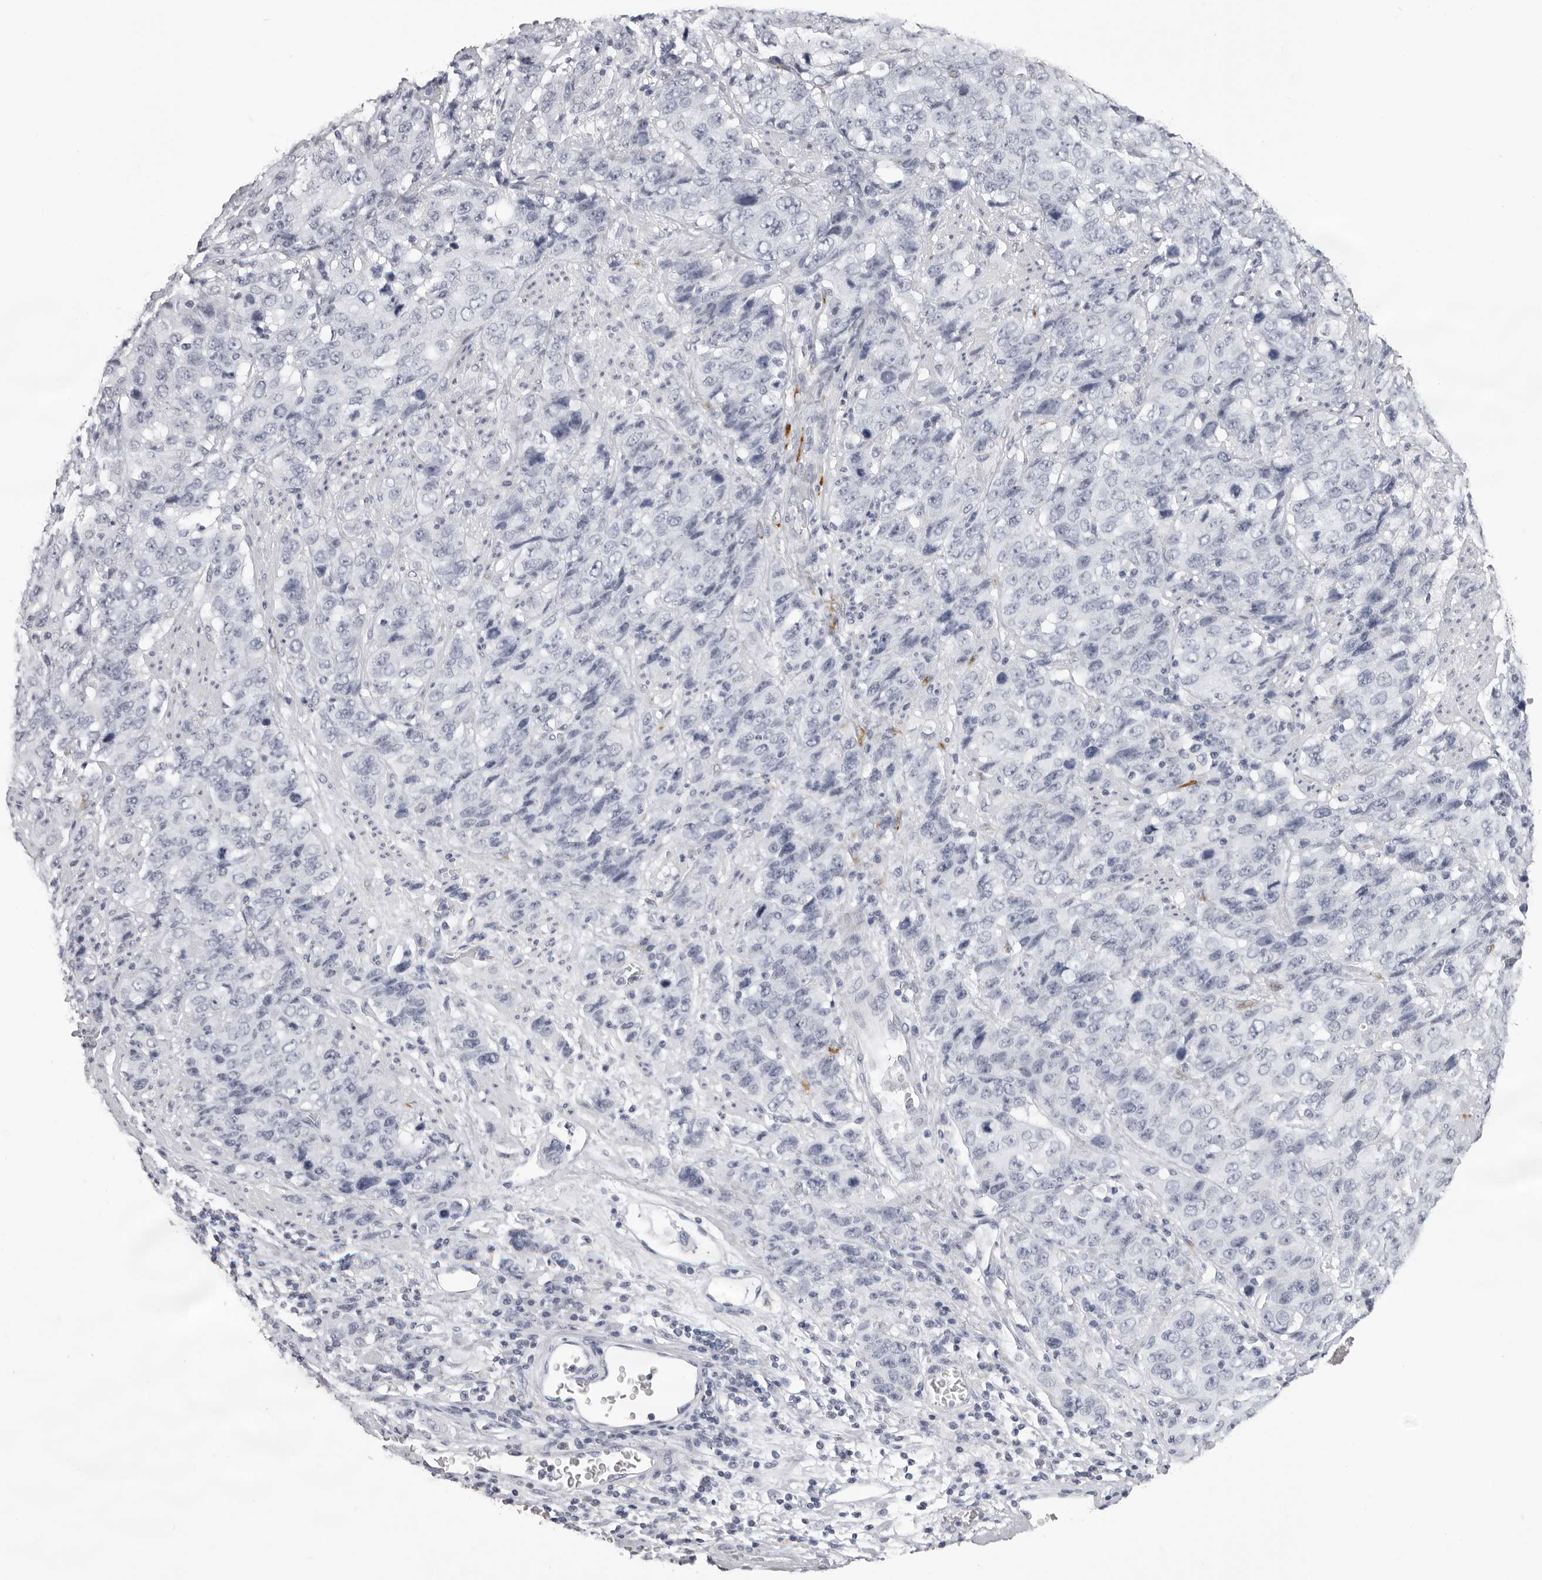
{"staining": {"intensity": "negative", "quantity": "none", "location": "none"}, "tissue": "stomach cancer", "cell_type": "Tumor cells", "image_type": "cancer", "snomed": [{"axis": "morphology", "description": "Adenocarcinoma, NOS"}, {"axis": "topography", "description": "Stomach"}], "caption": "A micrograph of stomach adenocarcinoma stained for a protein reveals no brown staining in tumor cells.", "gene": "CST1", "patient": {"sex": "male", "age": 48}}